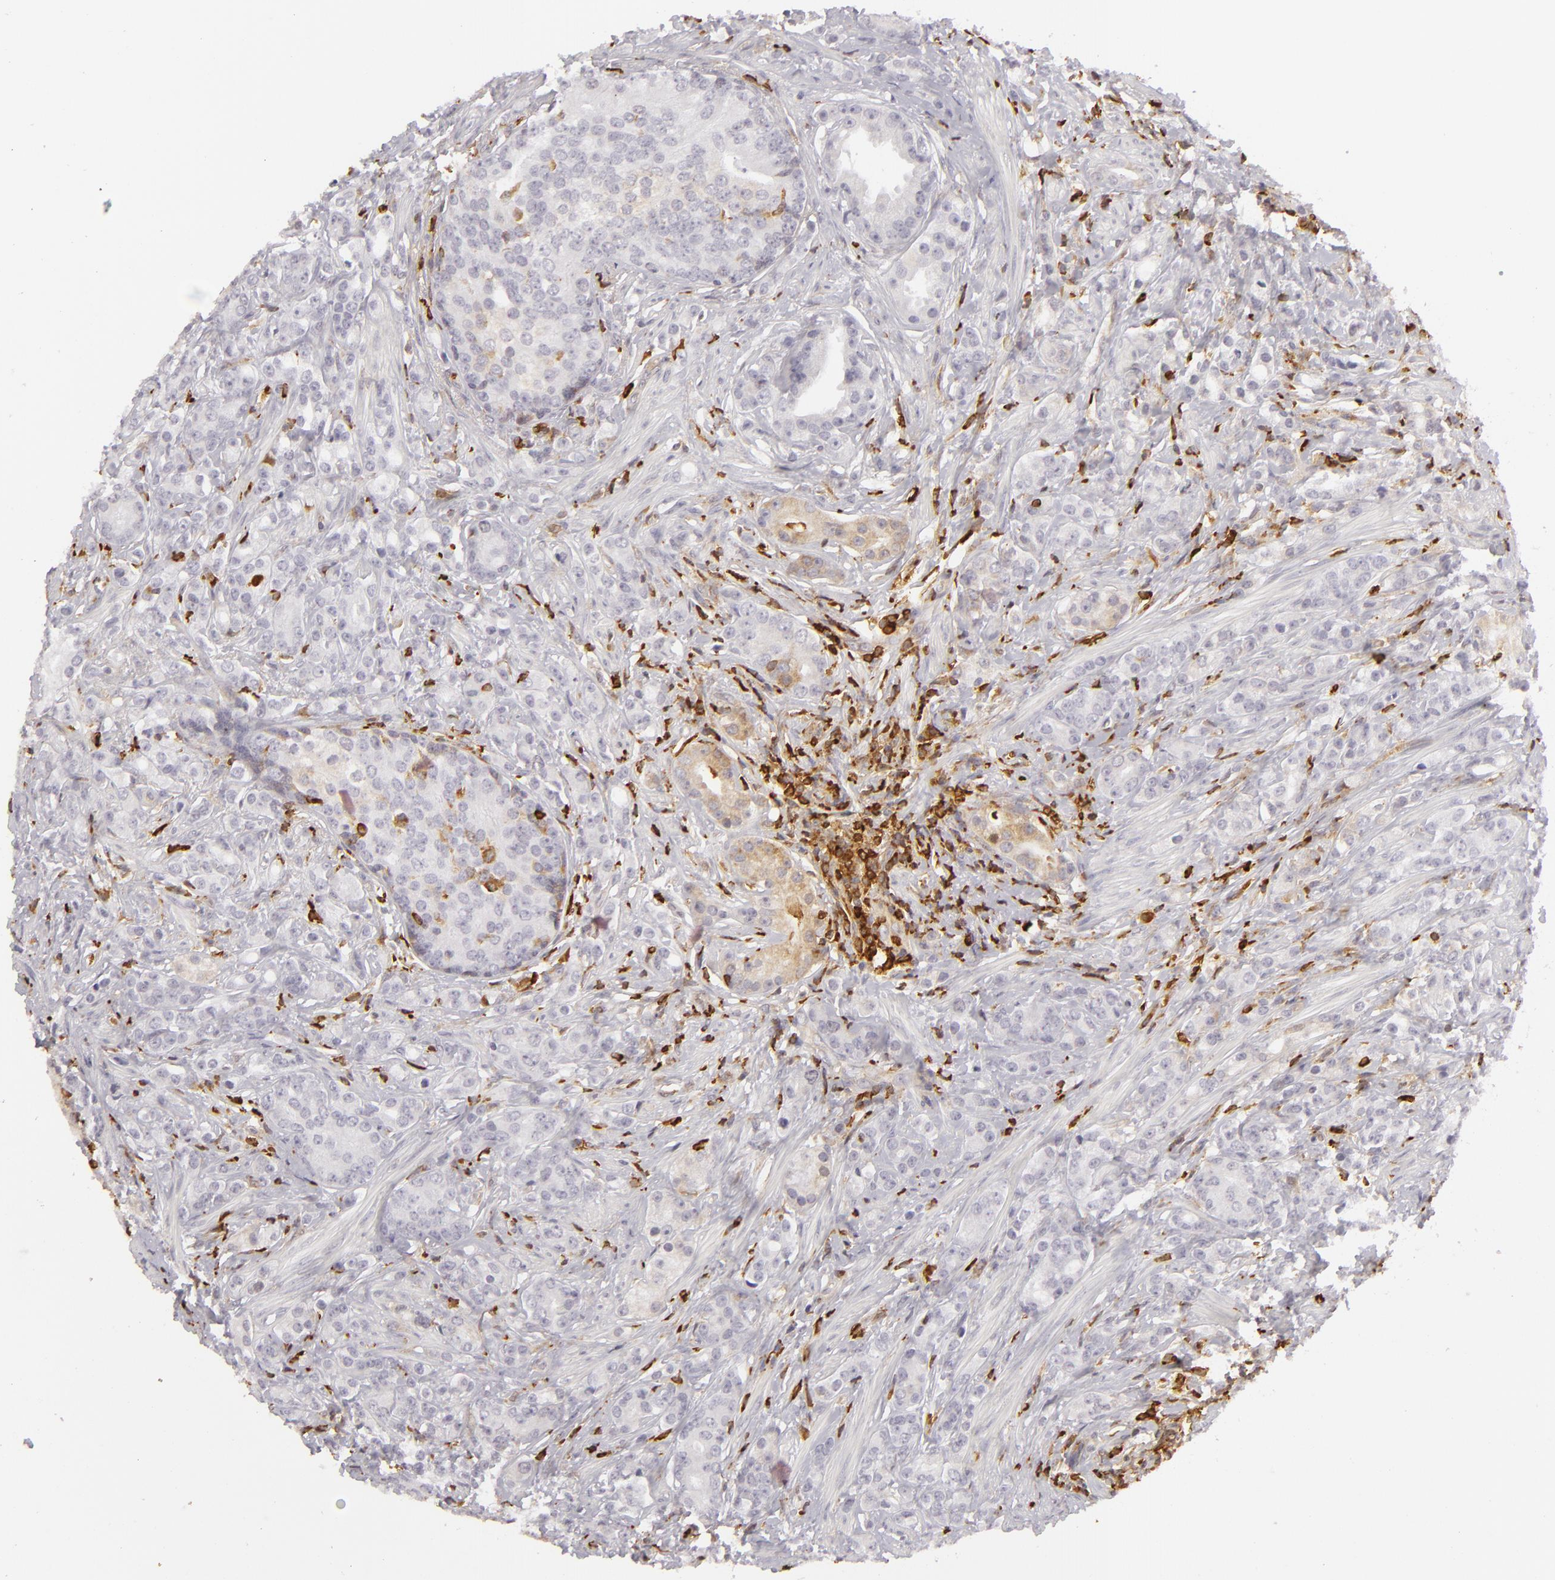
{"staining": {"intensity": "weak", "quantity": "<25%", "location": "cytoplasmic/membranous"}, "tissue": "prostate cancer", "cell_type": "Tumor cells", "image_type": "cancer", "snomed": [{"axis": "morphology", "description": "Adenocarcinoma, Medium grade"}, {"axis": "topography", "description": "Prostate"}], "caption": "The micrograph exhibits no staining of tumor cells in adenocarcinoma (medium-grade) (prostate).", "gene": "APOBEC3G", "patient": {"sex": "male", "age": 59}}